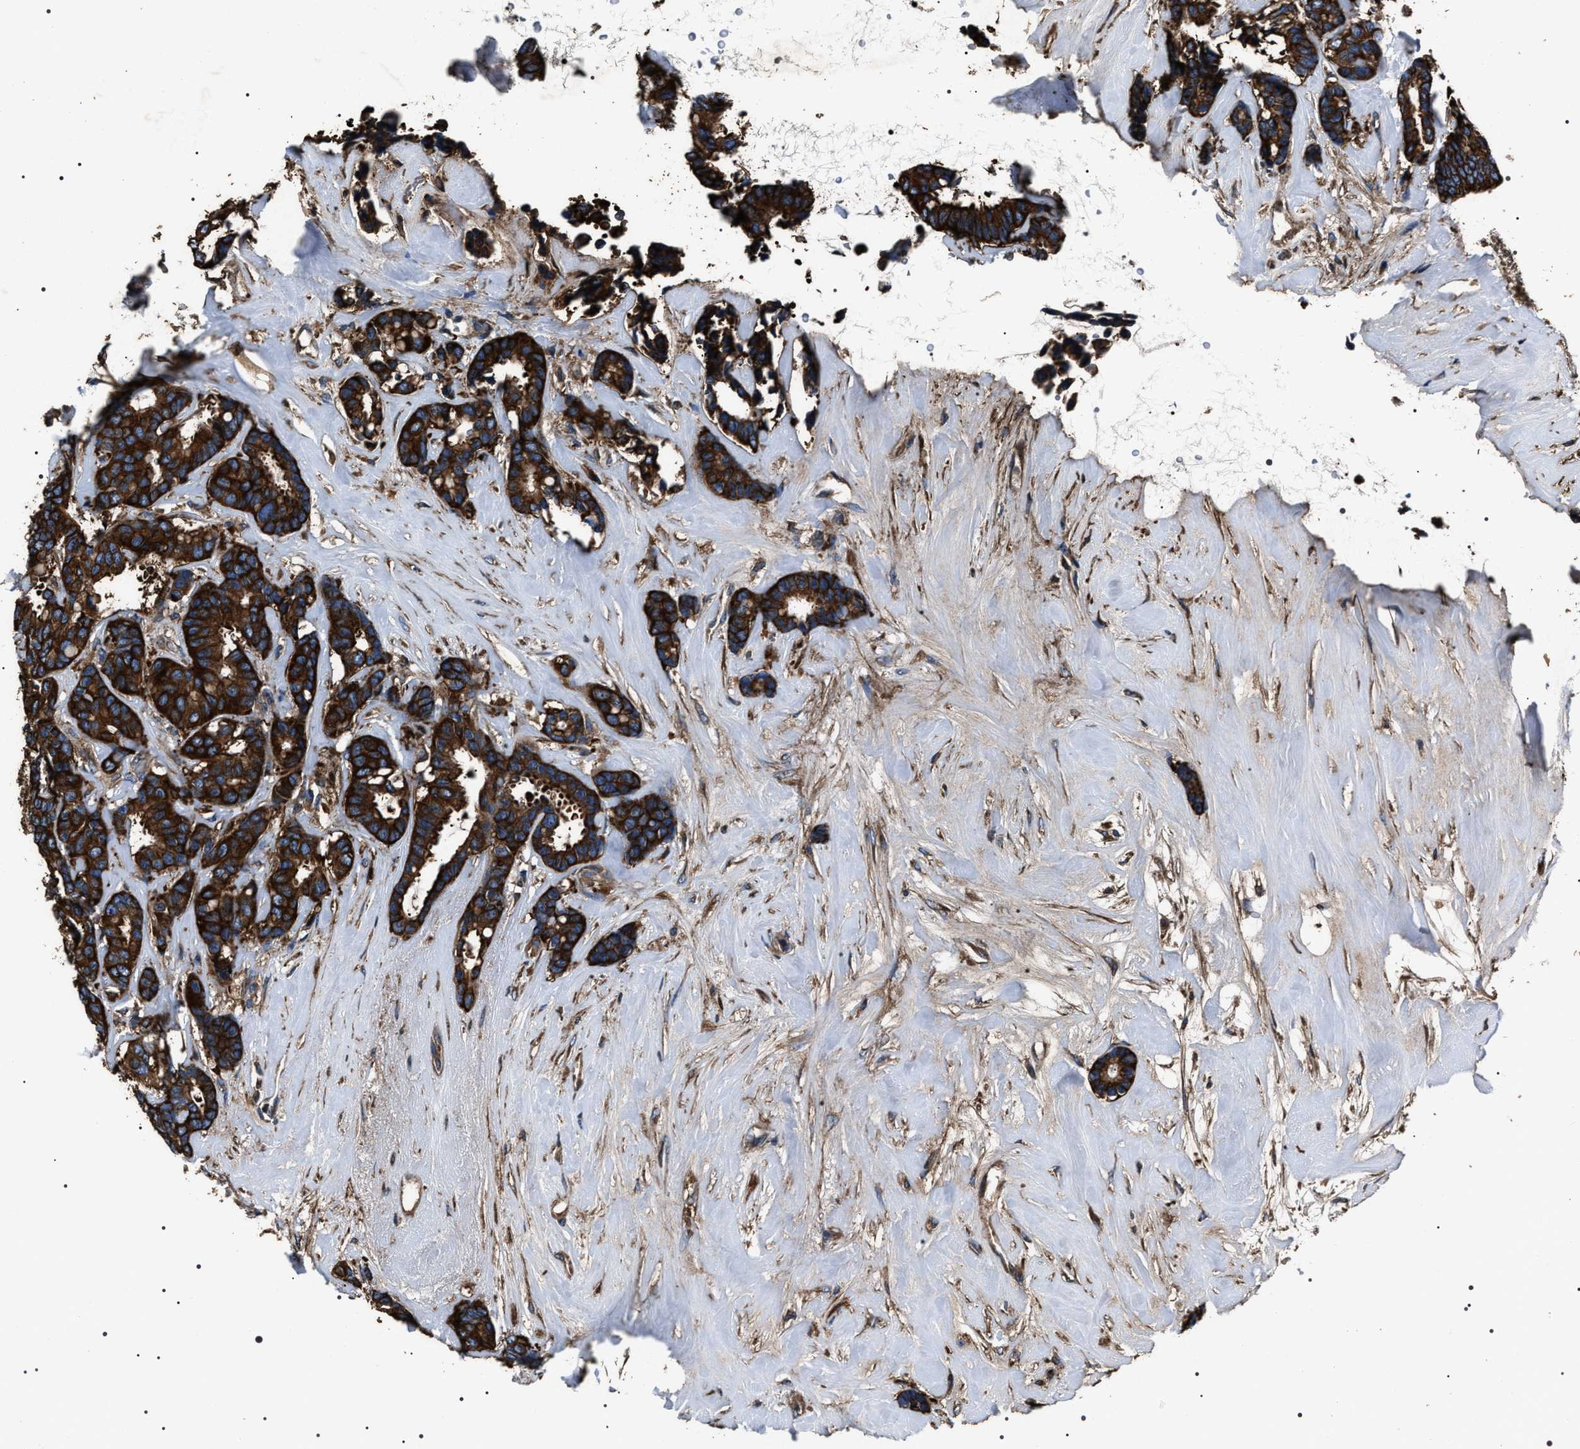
{"staining": {"intensity": "strong", "quantity": ">75%", "location": "cytoplasmic/membranous"}, "tissue": "breast cancer", "cell_type": "Tumor cells", "image_type": "cancer", "snomed": [{"axis": "morphology", "description": "Duct carcinoma"}, {"axis": "topography", "description": "Breast"}], "caption": "IHC staining of breast cancer, which demonstrates high levels of strong cytoplasmic/membranous positivity in about >75% of tumor cells indicating strong cytoplasmic/membranous protein positivity. The staining was performed using DAB (brown) for protein detection and nuclei were counterstained in hematoxylin (blue).", "gene": "HSCB", "patient": {"sex": "female", "age": 87}}